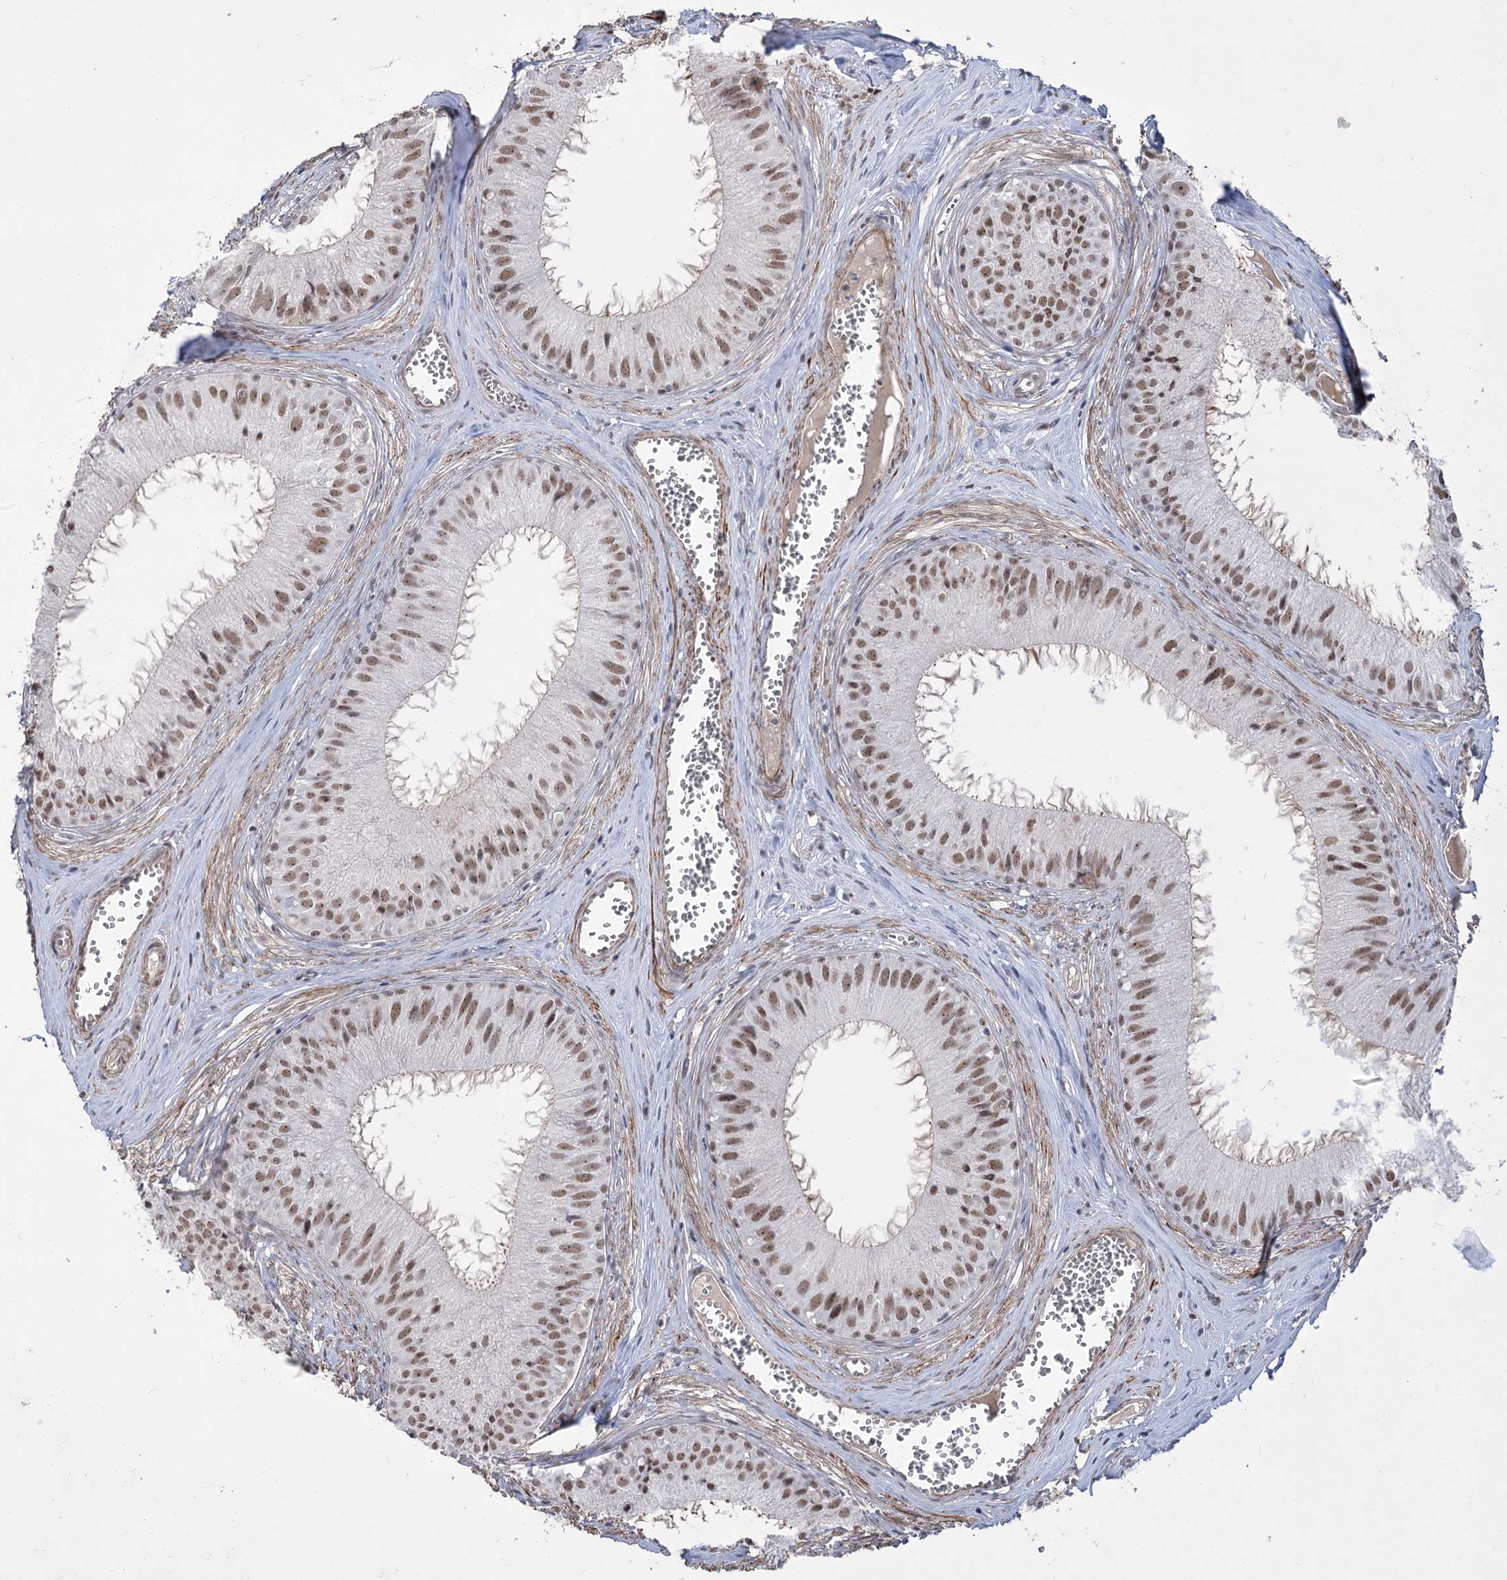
{"staining": {"intensity": "moderate", "quantity": ">75%", "location": "nuclear"}, "tissue": "epididymis", "cell_type": "Glandular cells", "image_type": "normal", "snomed": [{"axis": "morphology", "description": "Normal tissue, NOS"}, {"axis": "topography", "description": "Epididymis"}], "caption": "Brown immunohistochemical staining in benign epididymis displays moderate nuclear expression in about >75% of glandular cells. The protein of interest is shown in brown color, while the nuclei are stained blue.", "gene": "ZSCAN23", "patient": {"sex": "male", "age": 36}}